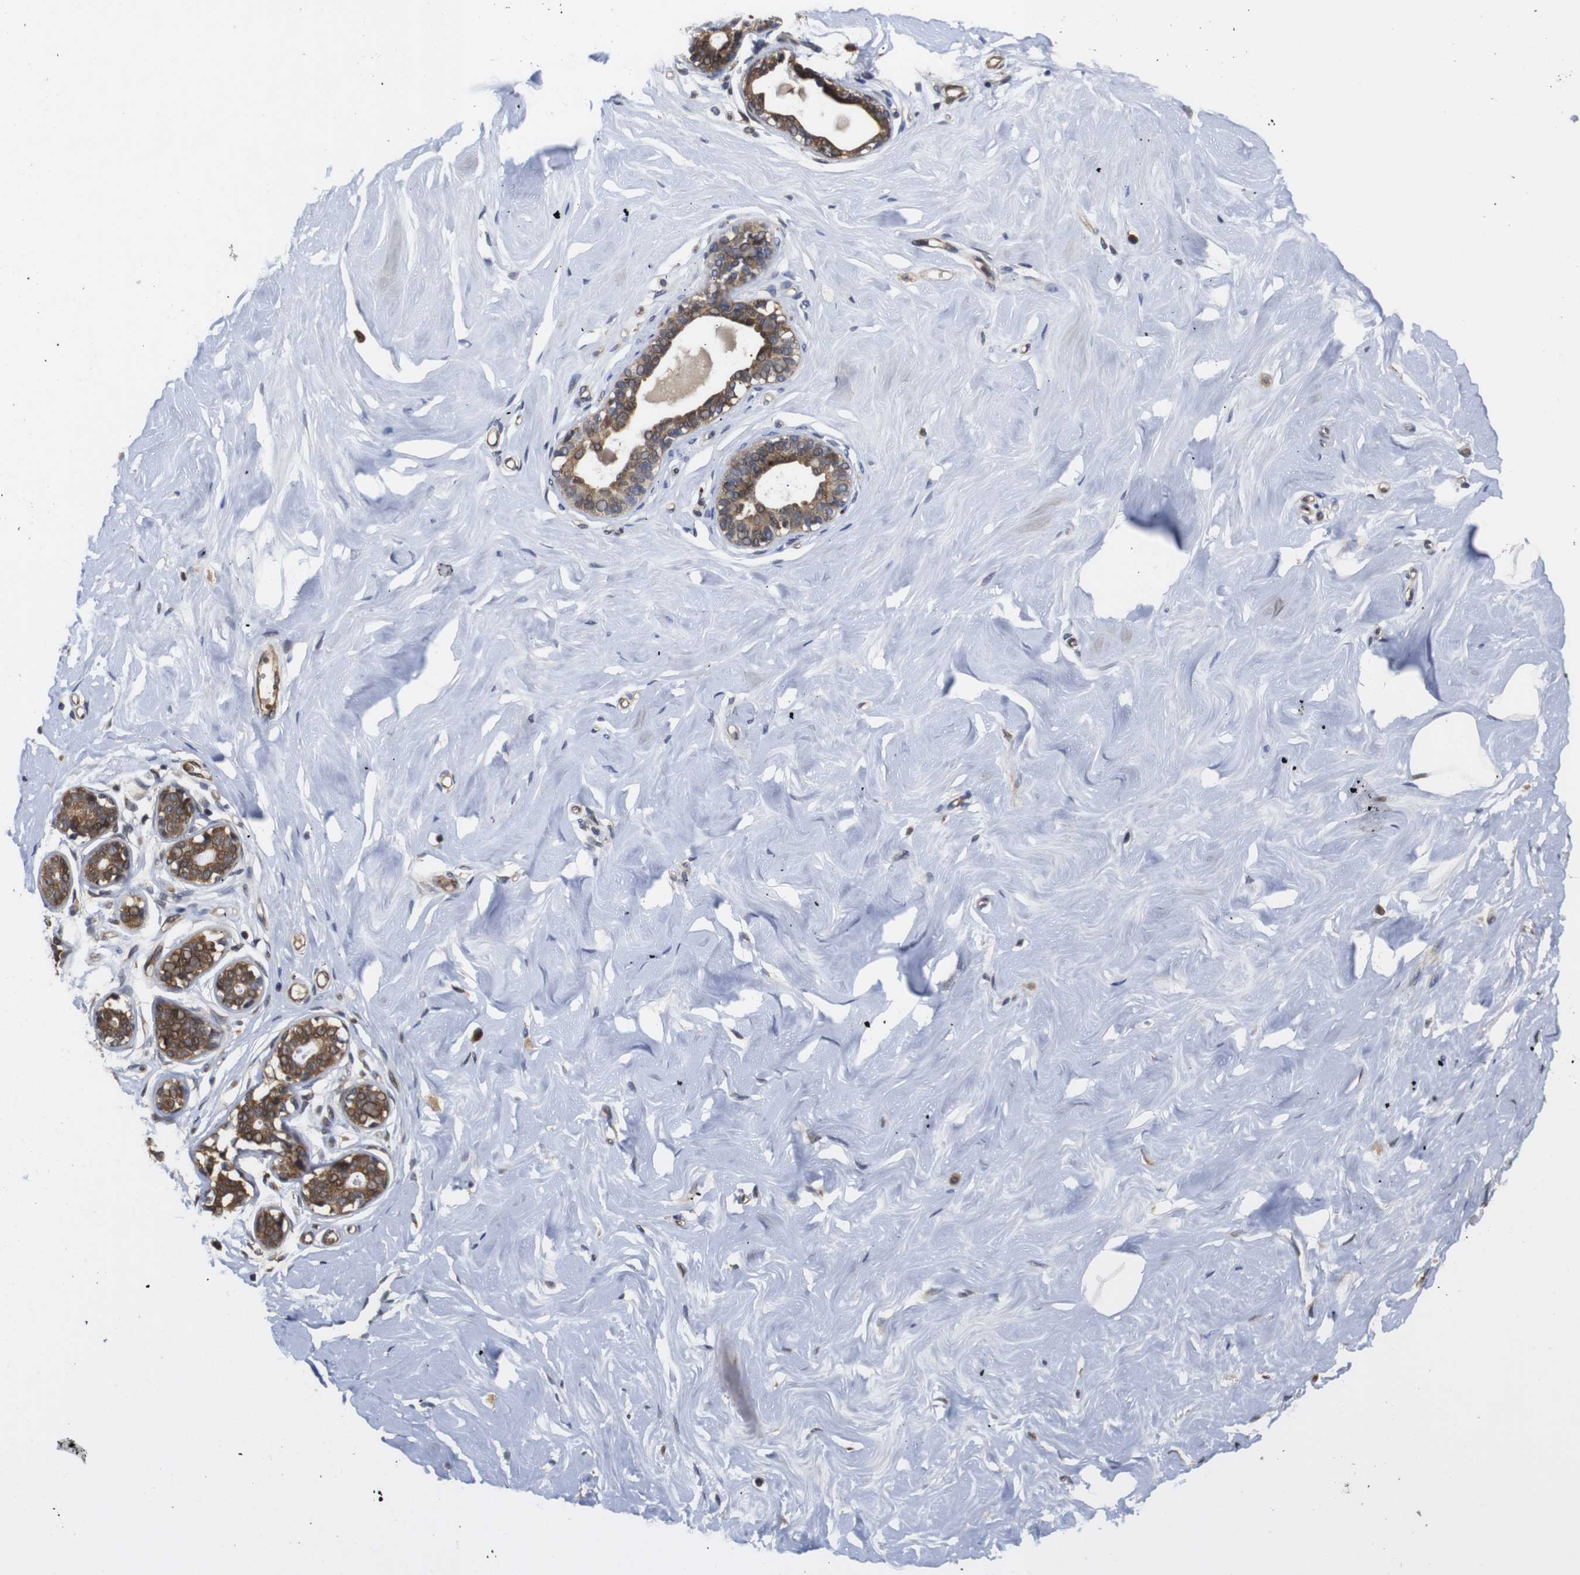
{"staining": {"intensity": "moderate", "quantity": ">75%", "location": "cytoplasmic/membranous,nuclear"}, "tissue": "breast", "cell_type": "Adipocytes", "image_type": "normal", "snomed": [{"axis": "morphology", "description": "Normal tissue, NOS"}, {"axis": "topography", "description": "Breast"}], "caption": "Immunohistochemistry (DAB (3,3'-diaminobenzidine)) staining of normal breast exhibits moderate cytoplasmic/membranous,nuclear protein staining in approximately >75% of adipocytes. (brown staining indicates protein expression, while blue staining denotes nuclei).", "gene": "PTPN14", "patient": {"sex": "female", "age": 23}}